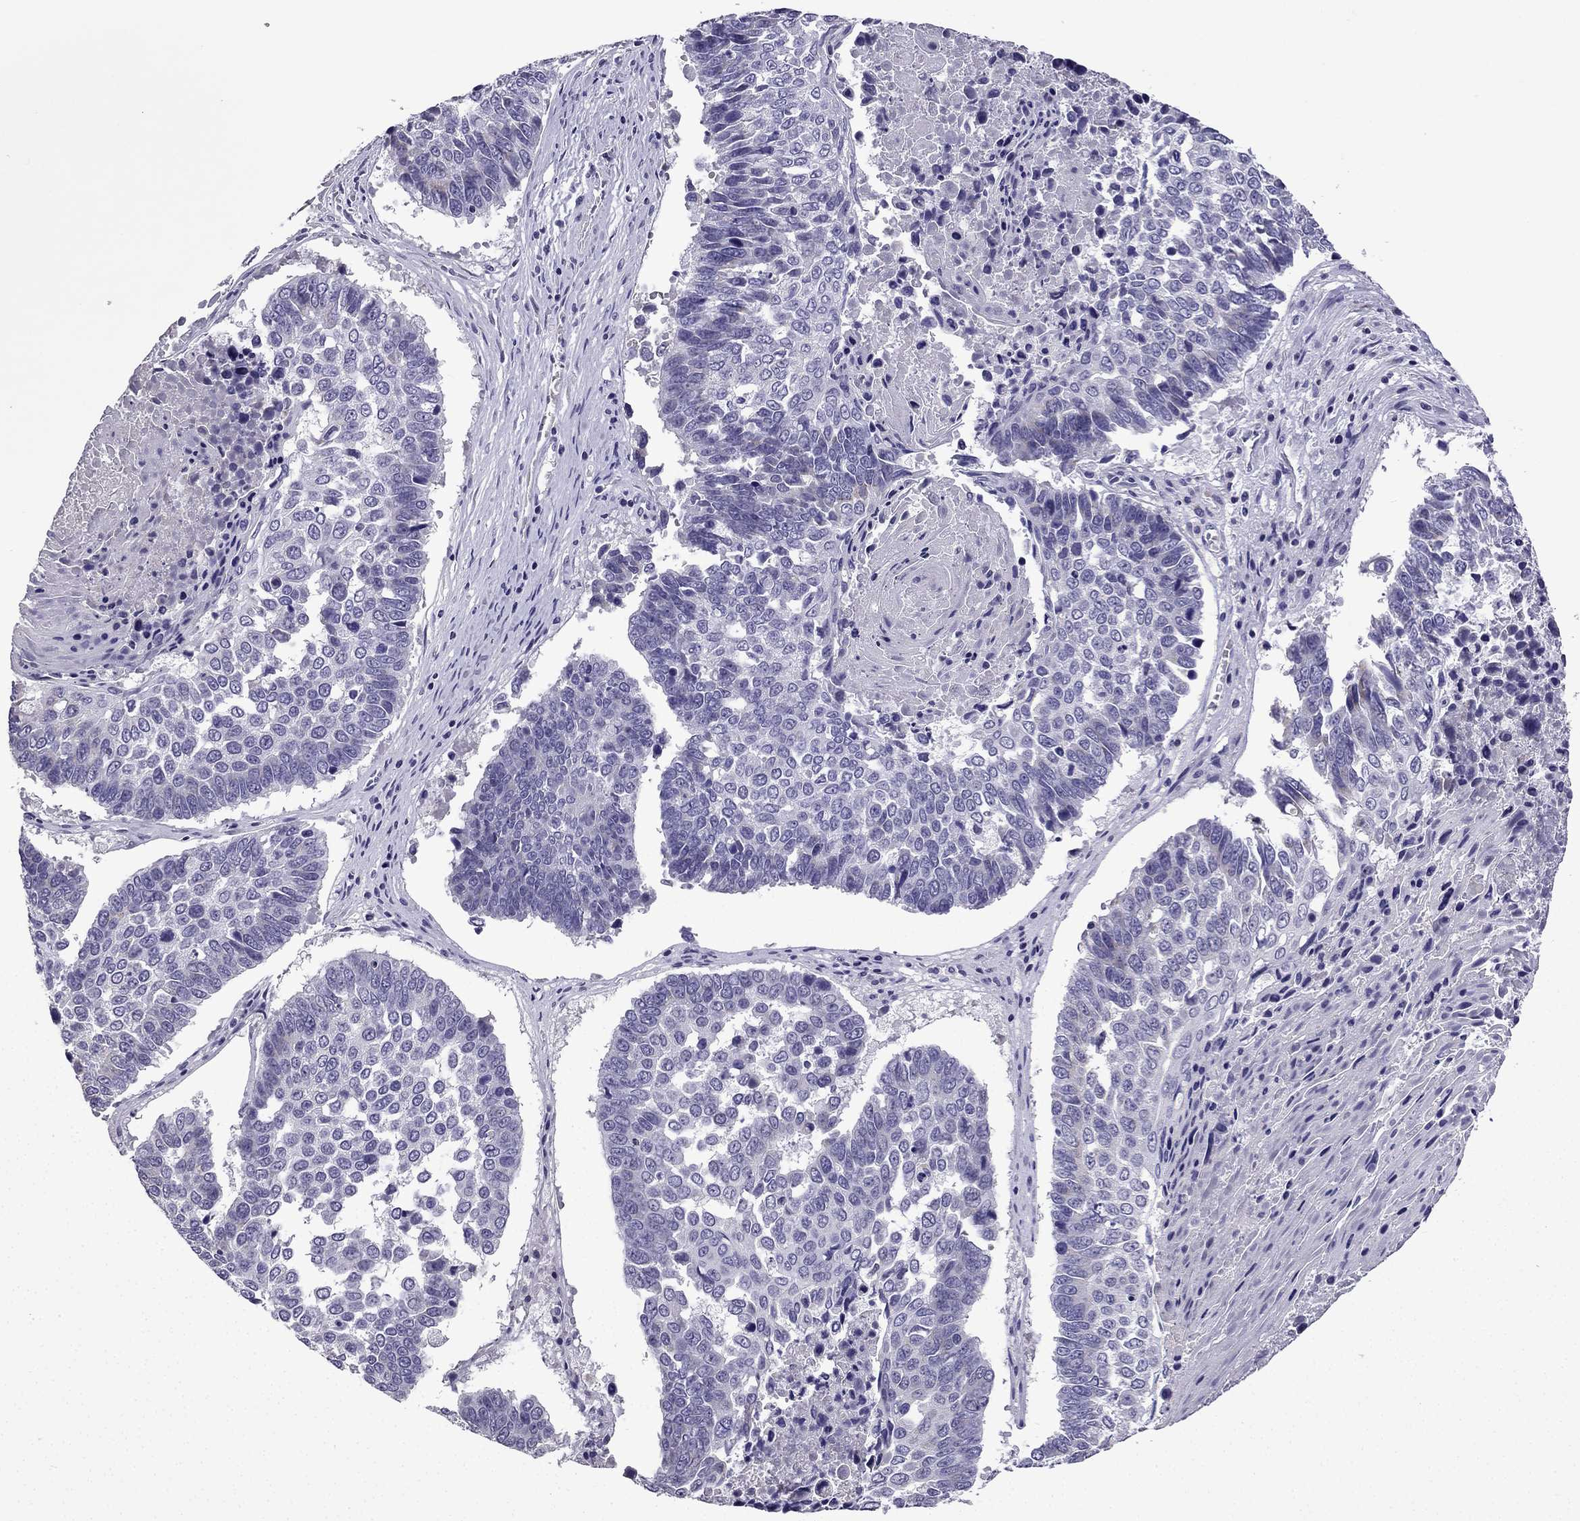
{"staining": {"intensity": "negative", "quantity": "none", "location": "none"}, "tissue": "lung cancer", "cell_type": "Tumor cells", "image_type": "cancer", "snomed": [{"axis": "morphology", "description": "Squamous cell carcinoma, NOS"}, {"axis": "topography", "description": "Lung"}], "caption": "Image shows no protein staining in tumor cells of lung cancer tissue.", "gene": "TTN", "patient": {"sex": "male", "age": 73}}